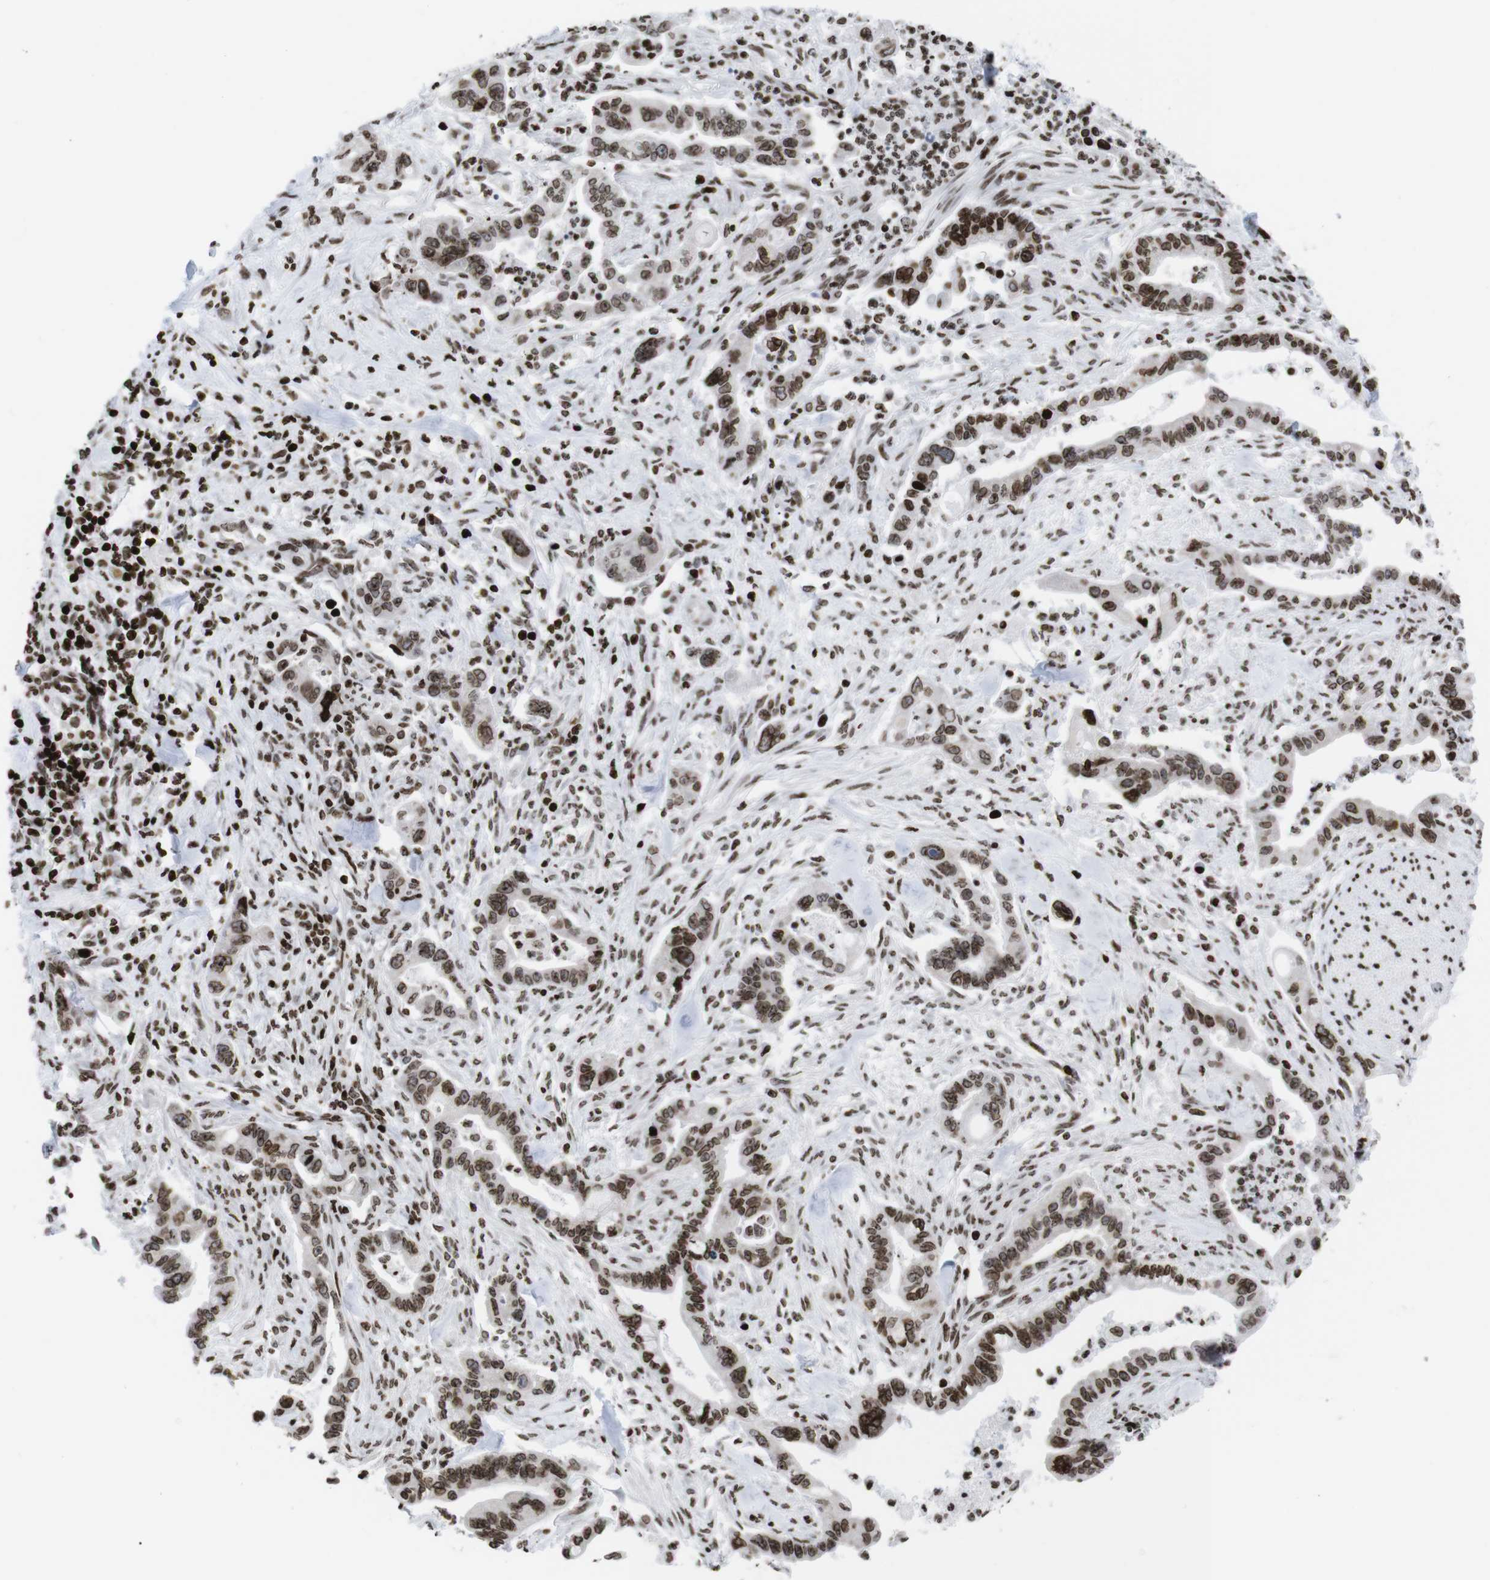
{"staining": {"intensity": "strong", "quantity": ">75%", "location": "nuclear"}, "tissue": "pancreatic cancer", "cell_type": "Tumor cells", "image_type": "cancer", "snomed": [{"axis": "morphology", "description": "Adenocarcinoma, NOS"}, {"axis": "topography", "description": "Pancreas"}], "caption": "DAB (3,3'-diaminobenzidine) immunohistochemical staining of adenocarcinoma (pancreatic) demonstrates strong nuclear protein expression in about >75% of tumor cells.", "gene": "H1-4", "patient": {"sex": "male", "age": 70}}